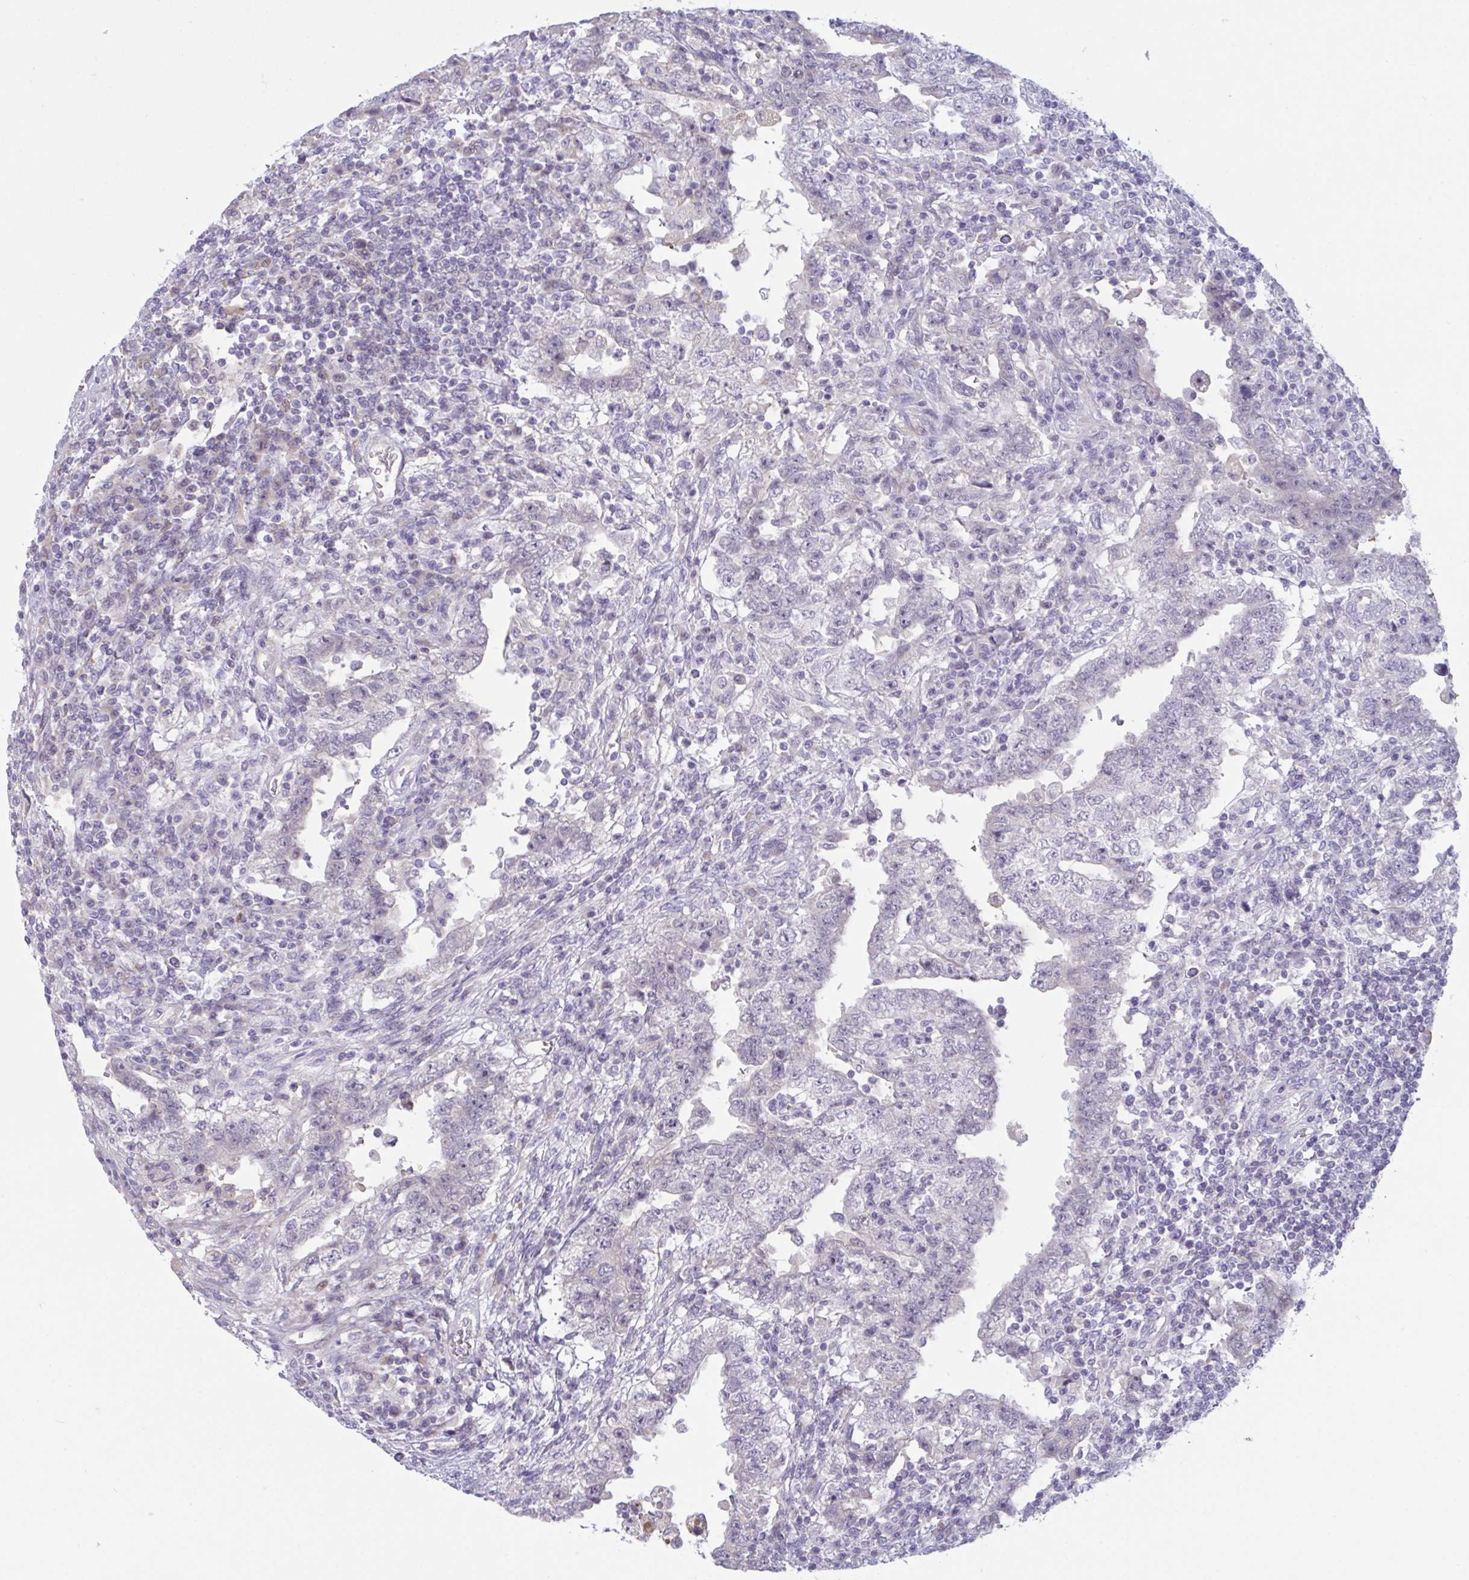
{"staining": {"intensity": "negative", "quantity": "none", "location": "none"}, "tissue": "testis cancer", "cell_type": "Tumor cells", "image_type": "cancer", "snomed": [{"axis": "morphology", "description": "Carcinoma, Embryonal, NOS"}, {"axis": "topography", "description": "Testis"}], "caption": "Tumor cells are negative for brown protein staining in testis embryonal carcinoma. (DAB IHC with hematoxylin counter stain).", "gene": "VWC2", "patient": {"sex": "male", "age": 26}}